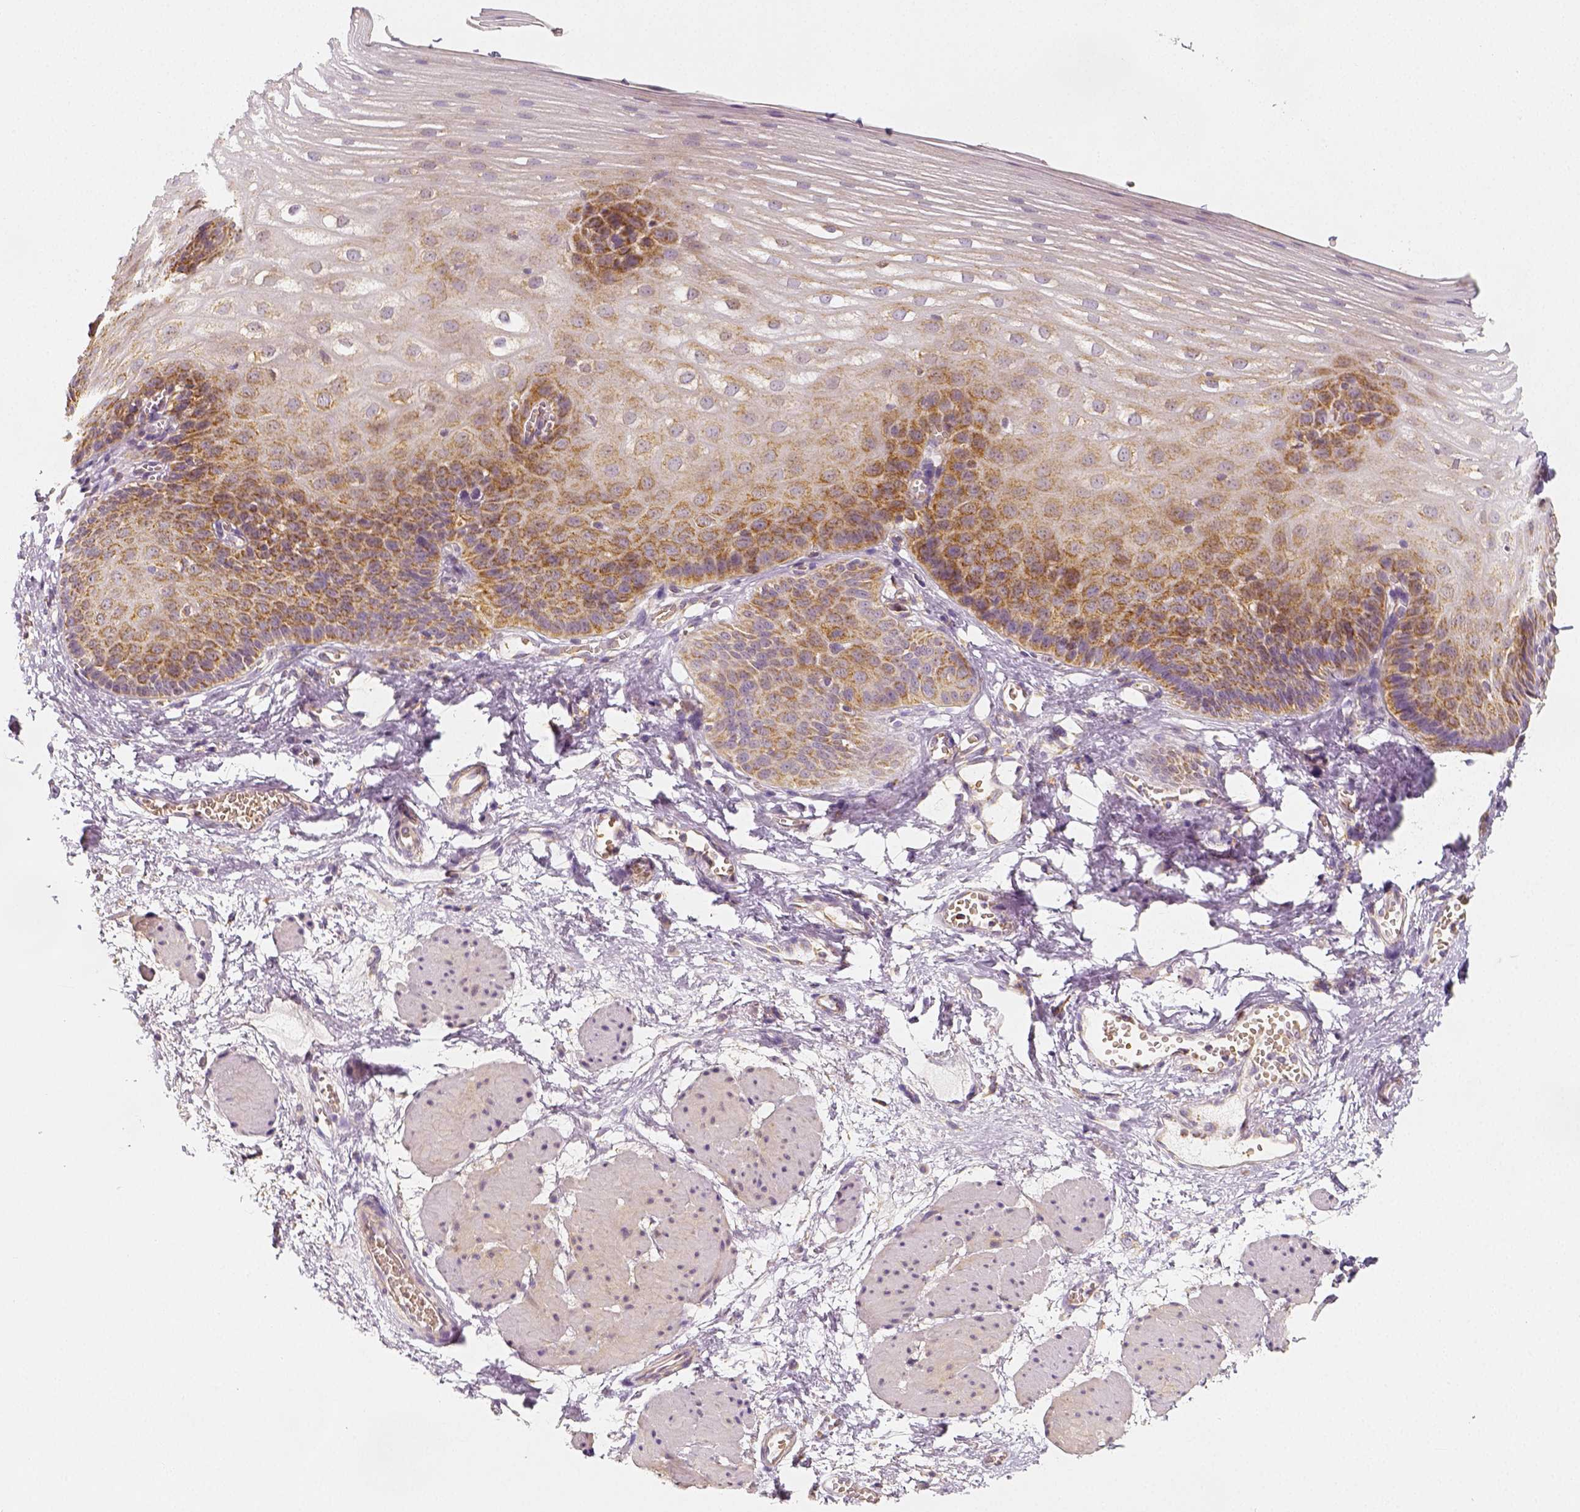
{"staining": {"intensity": "strong", "quantity": ">75%", "location": "cytoplasmic/membranous"}, "tissue": "esophagus", "cell_type": "Squamous epithelial cells", "image_type": "normal", "snomed": [{"axis": "morphology", "description": "Normal tissue, NOS"}, {"axis": "topography", "description": "Esophagus"}], "caption": "An immunohistochemistry photomicrograph of unremarkable tissue is shown. Protein staining in brown highlights strong cytoplasmic/membranous positivity in esophagus within squamous epithelial cells.", "gene": "PGAM5", "patient": {"sex": "male", "age": 62}}